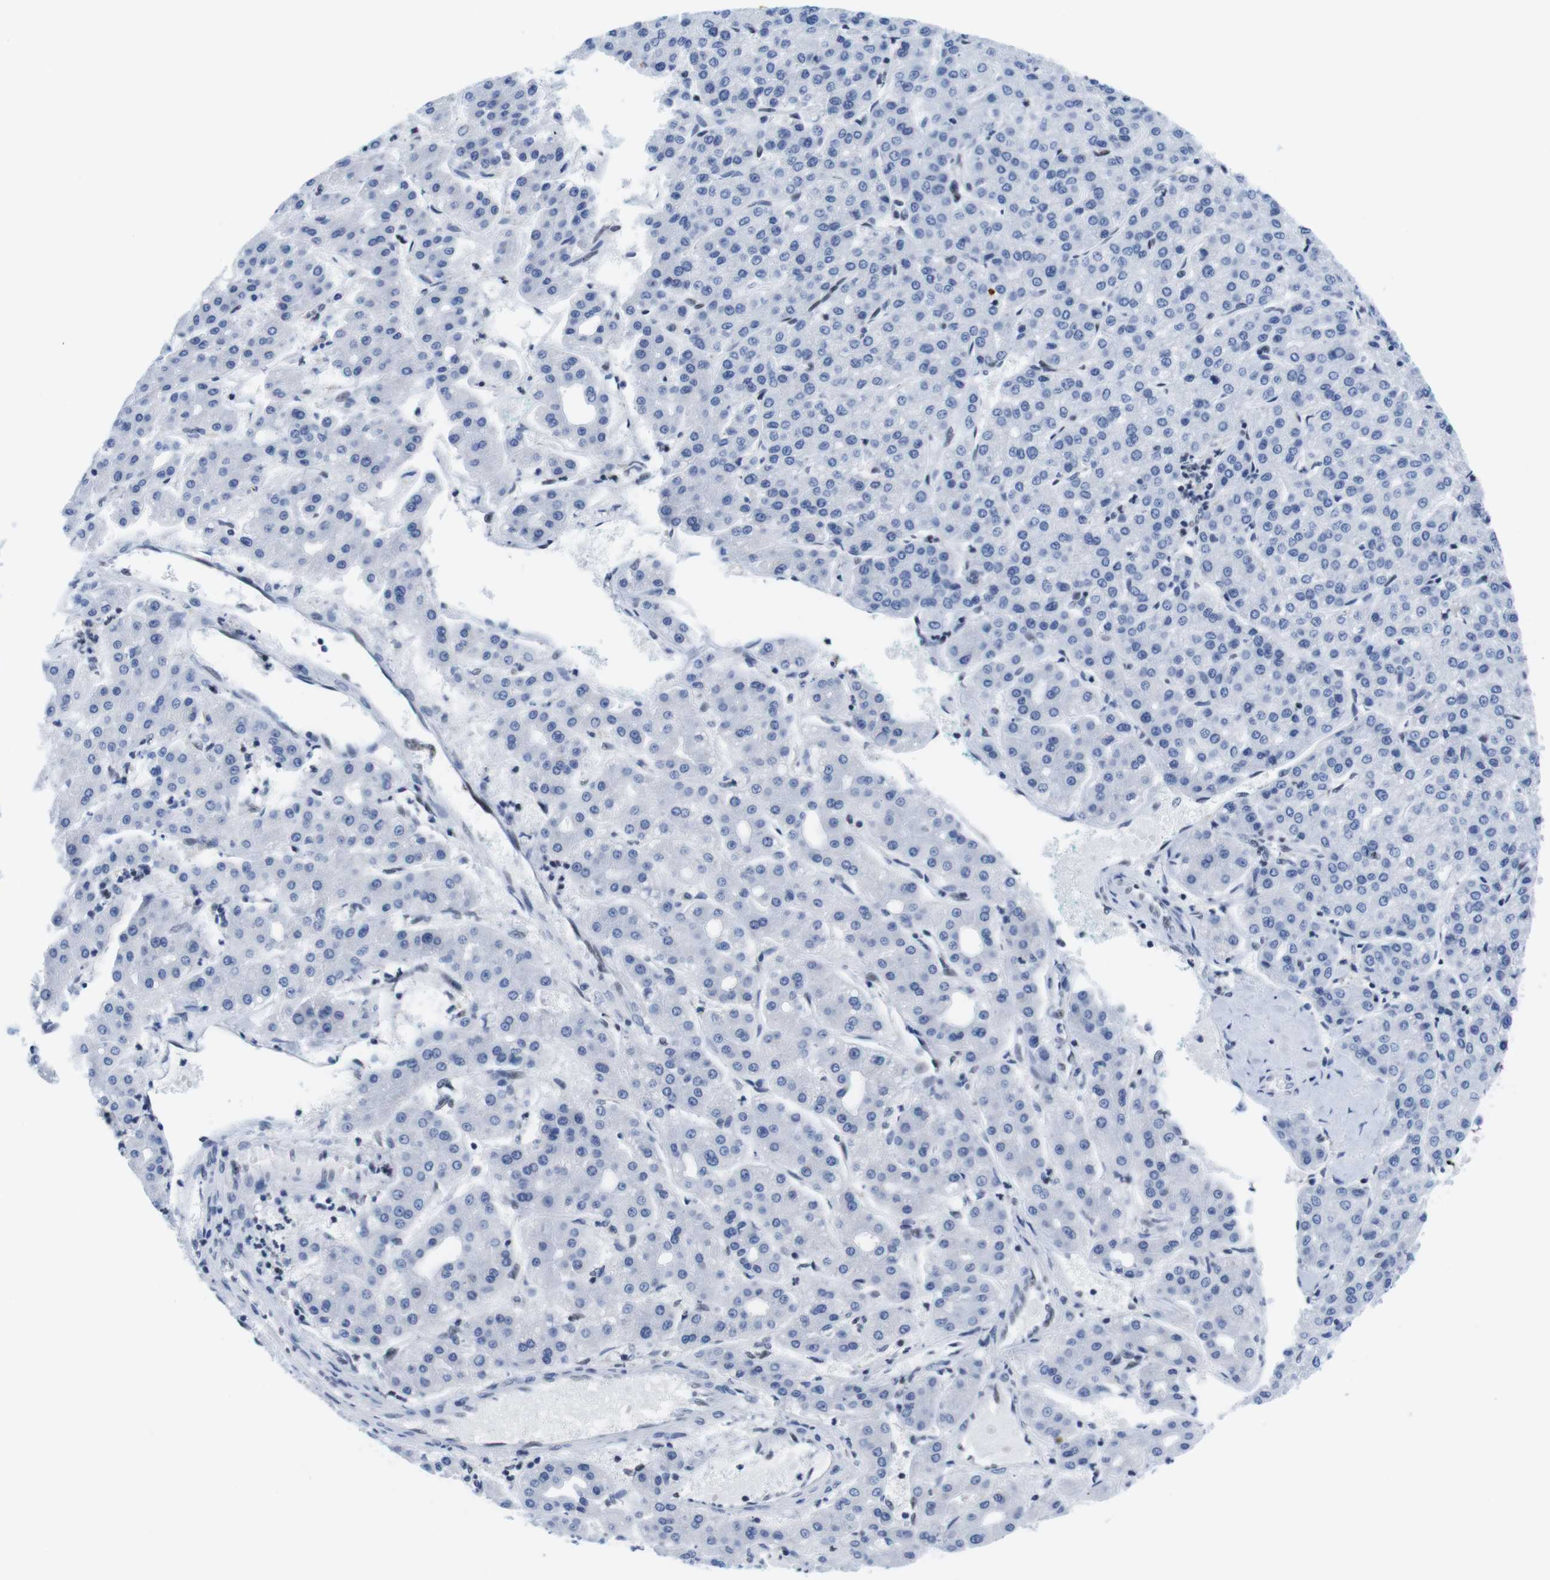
{"staining": {"intensity": "negative", "quantity": "none", "location": "none"}, "tissue": "liver cancer", "cell_type": "Tumor cells", "image_type": "cancer", "snomed": [{"axis": "morphology", "description": "Carcinoma, Hepatocellular, NOS"}, {"axis": "topography", "description": "Liver"}], "caption": "Immunohistochemical staining of human hepatocellular carcinoma (liver) demonstrates no significant expression in tumor cells.", "gene": "IFI16", "patient": {"sex": "male", "age": 65}}